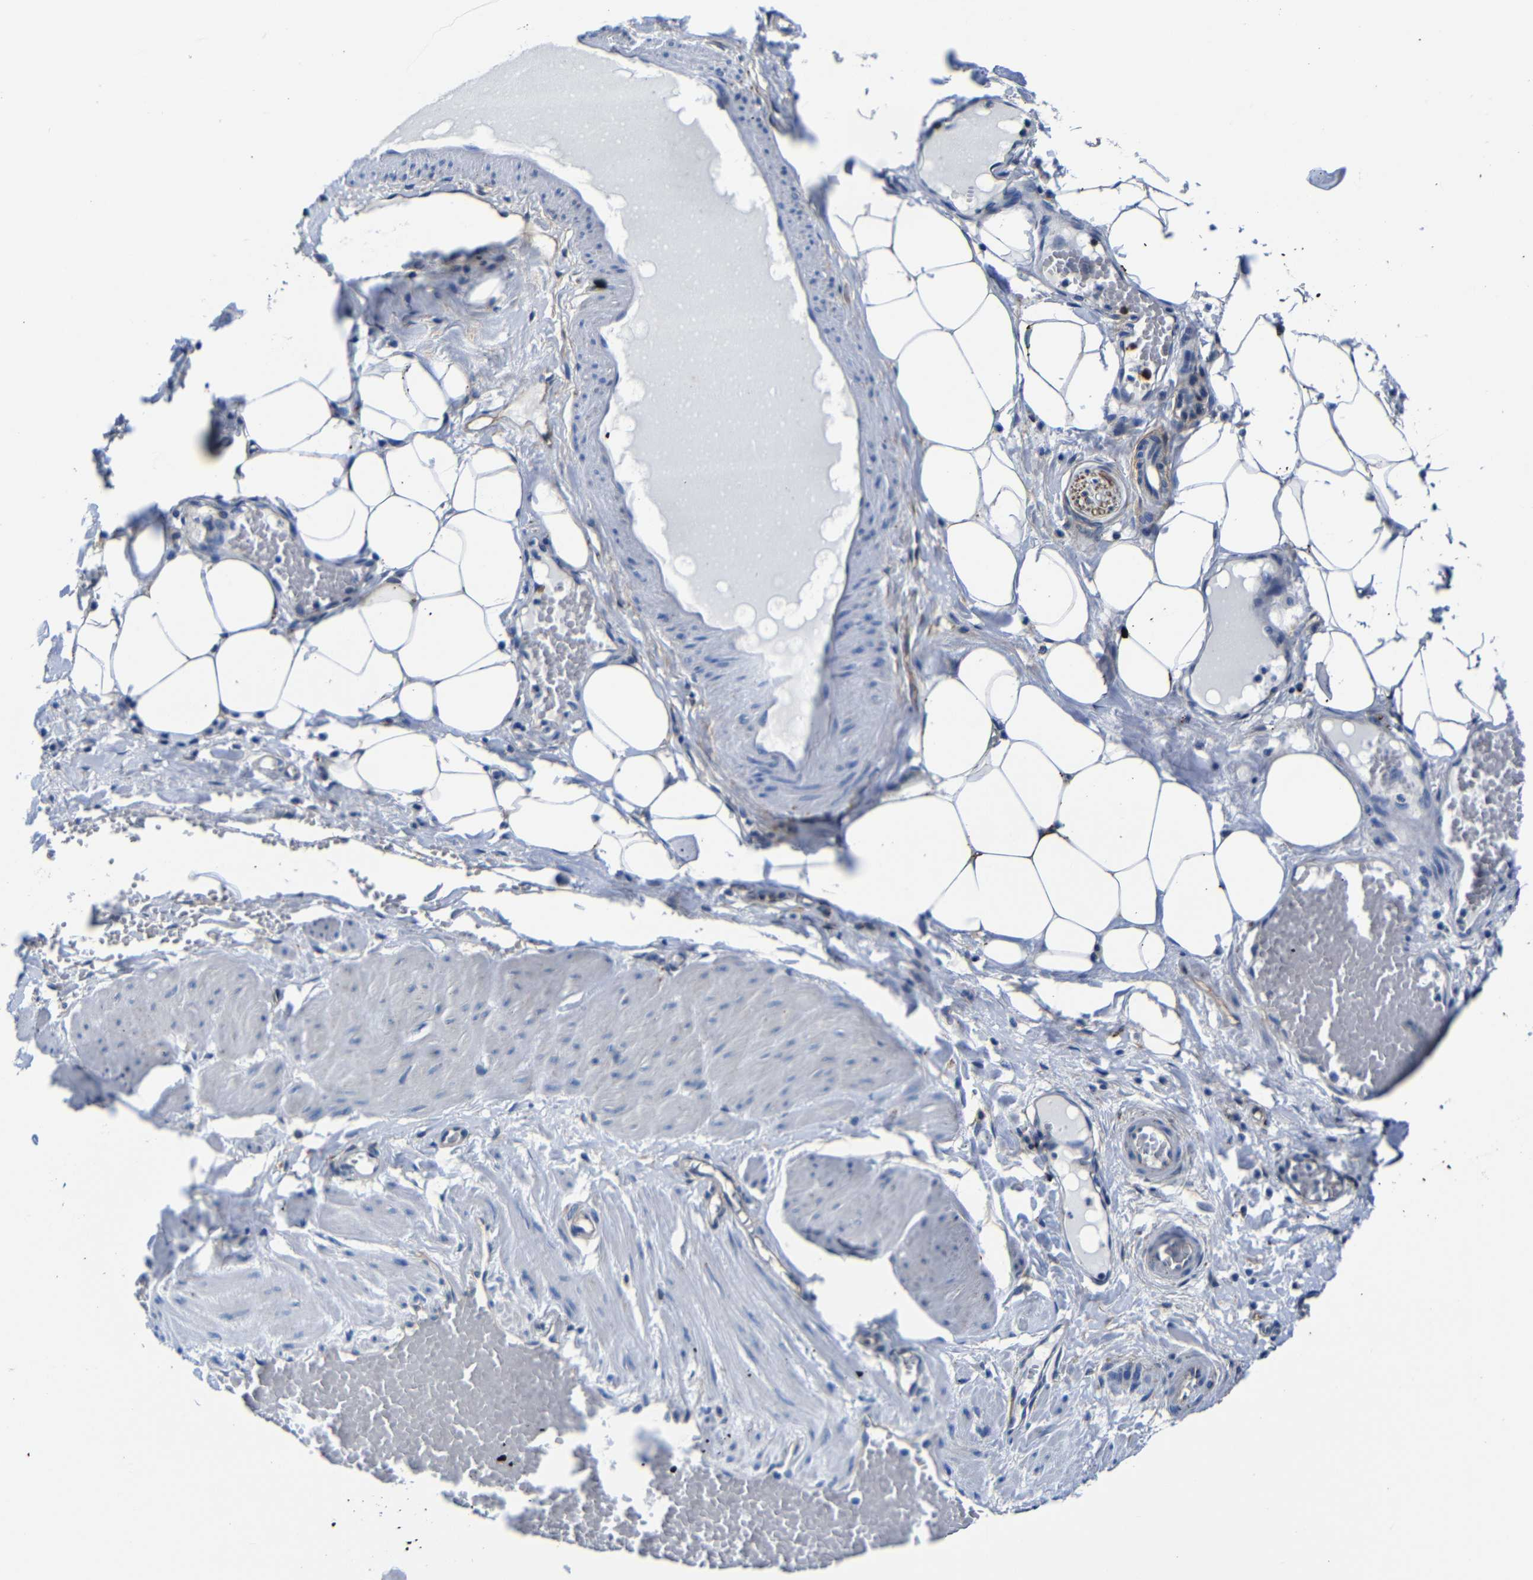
{"staining": {"intensity": "negative", "quantity": "none", "location": "none"}, "tissue": "adipose tissue", "cell_type": "Adipocytes", "image_type": "normal", "snomed": [{"axis": "morphology", "description": "Normal tissue, NOS"}, {"axis": "topography", "description": "Soft tissue"}, {"axis": "topography", "description": "Vascular tissue"}], "caption": "Immunohistochemistry histopathology image of unremarkable human adipose tissue stained for a protein (brown), which reveals no staining in adipocytes.", "gene": "GIMAP2", "patient": {"sex": "female", "age": 35}}